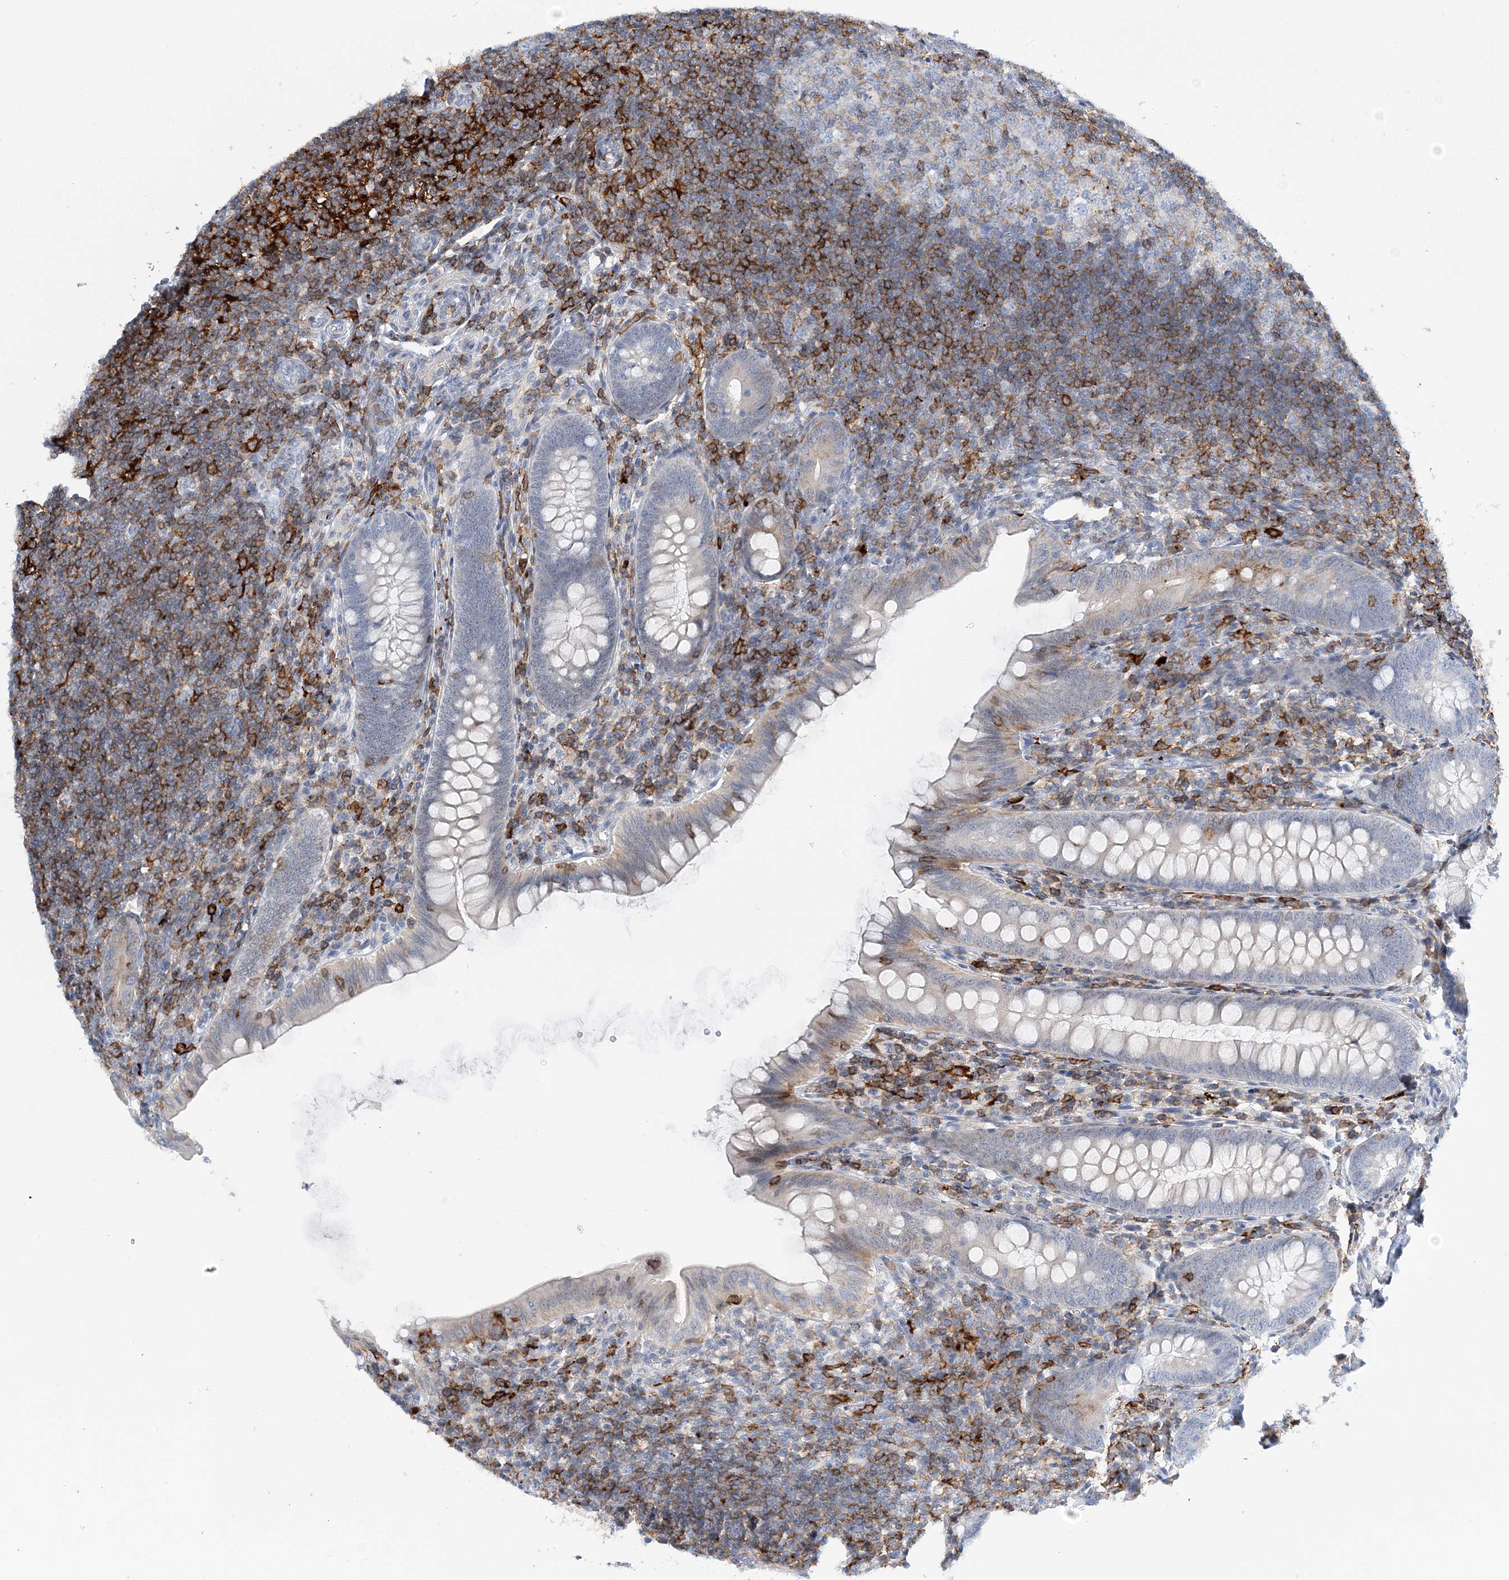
{"staining": {"intensity": "weak", "quantity": "<25%", "location": "nuclear"}, "tissue": "appendix", "cell_type": "Glandular cells", "image_type": "normal", "snomed": [{"axis": "morphology", "description": "Normal tissue, NOS"}, {"axis": "topography", "description": "Appendix"}], "caption": "Glandular cells are negative for protein expression in unremarkable human appendix. (DAB (3,3'-diaminobenzidine) immunohistochemistry (IHC) with hematoxylin counter stain).", "gene": "PRMT9", "patient": {"sex": "male", "age": 14}}